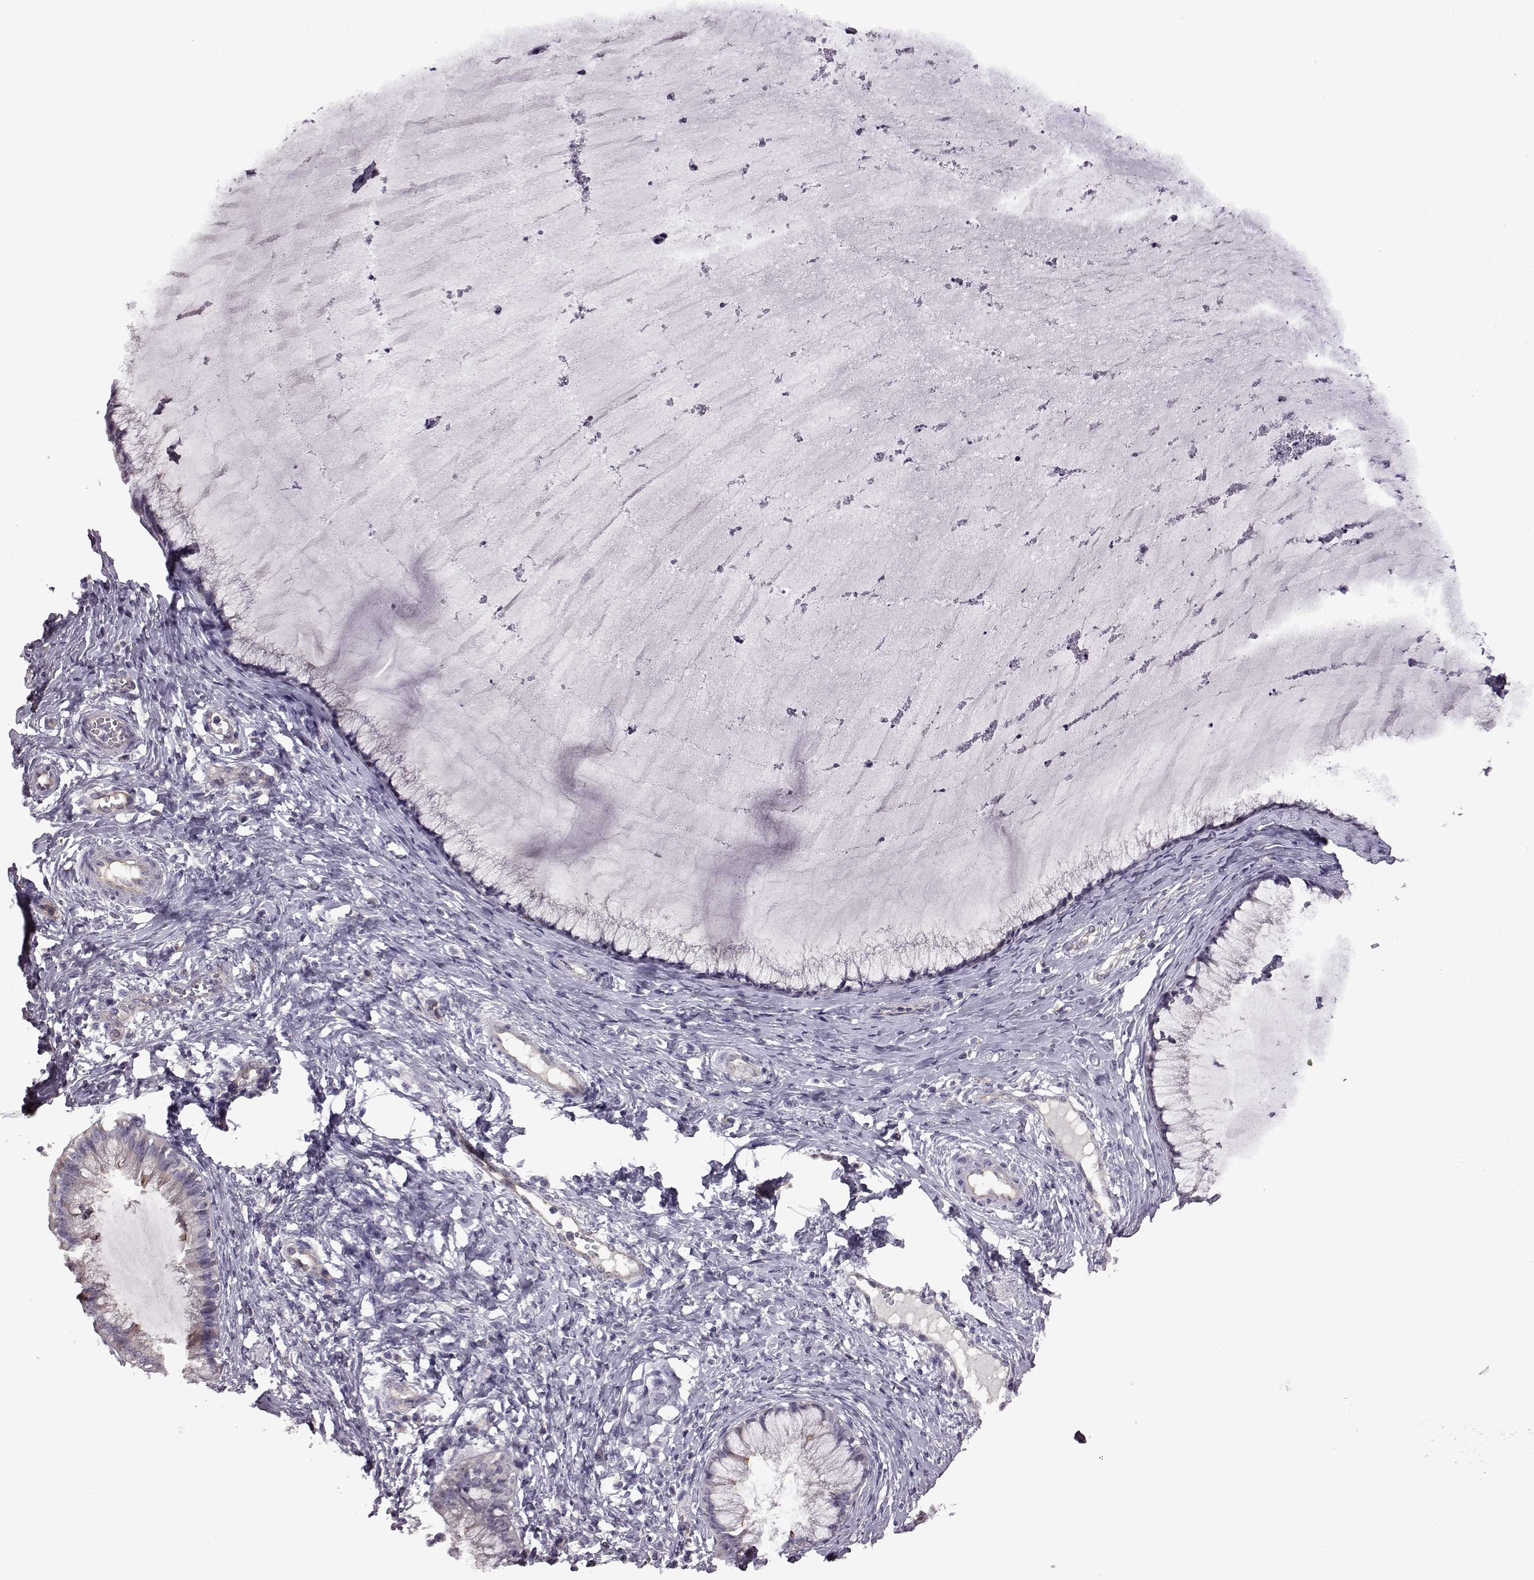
{"staining": {"intensity": "negative", "quantity": "none", "location": "none"}, "tissue": "cervical cancer", "cell_type": "Tumor cells", "image_type": "cancer", "snomed": [{"axis": "morphology", "description": "Squamous cell carcinoma, NOS"}, {"axis": "topography", "description": "Cervix"}], "caption": "This photomicrograph is of squamous cell carcinoma (cervical) stained with immunohistochemistry (IHC) to label a protein in brown with the nuclei are counter-stained blue. There is no staining in tumor cells.", "gene": "EDDM3B", "patient": {"sex": "female", "age": 36}}